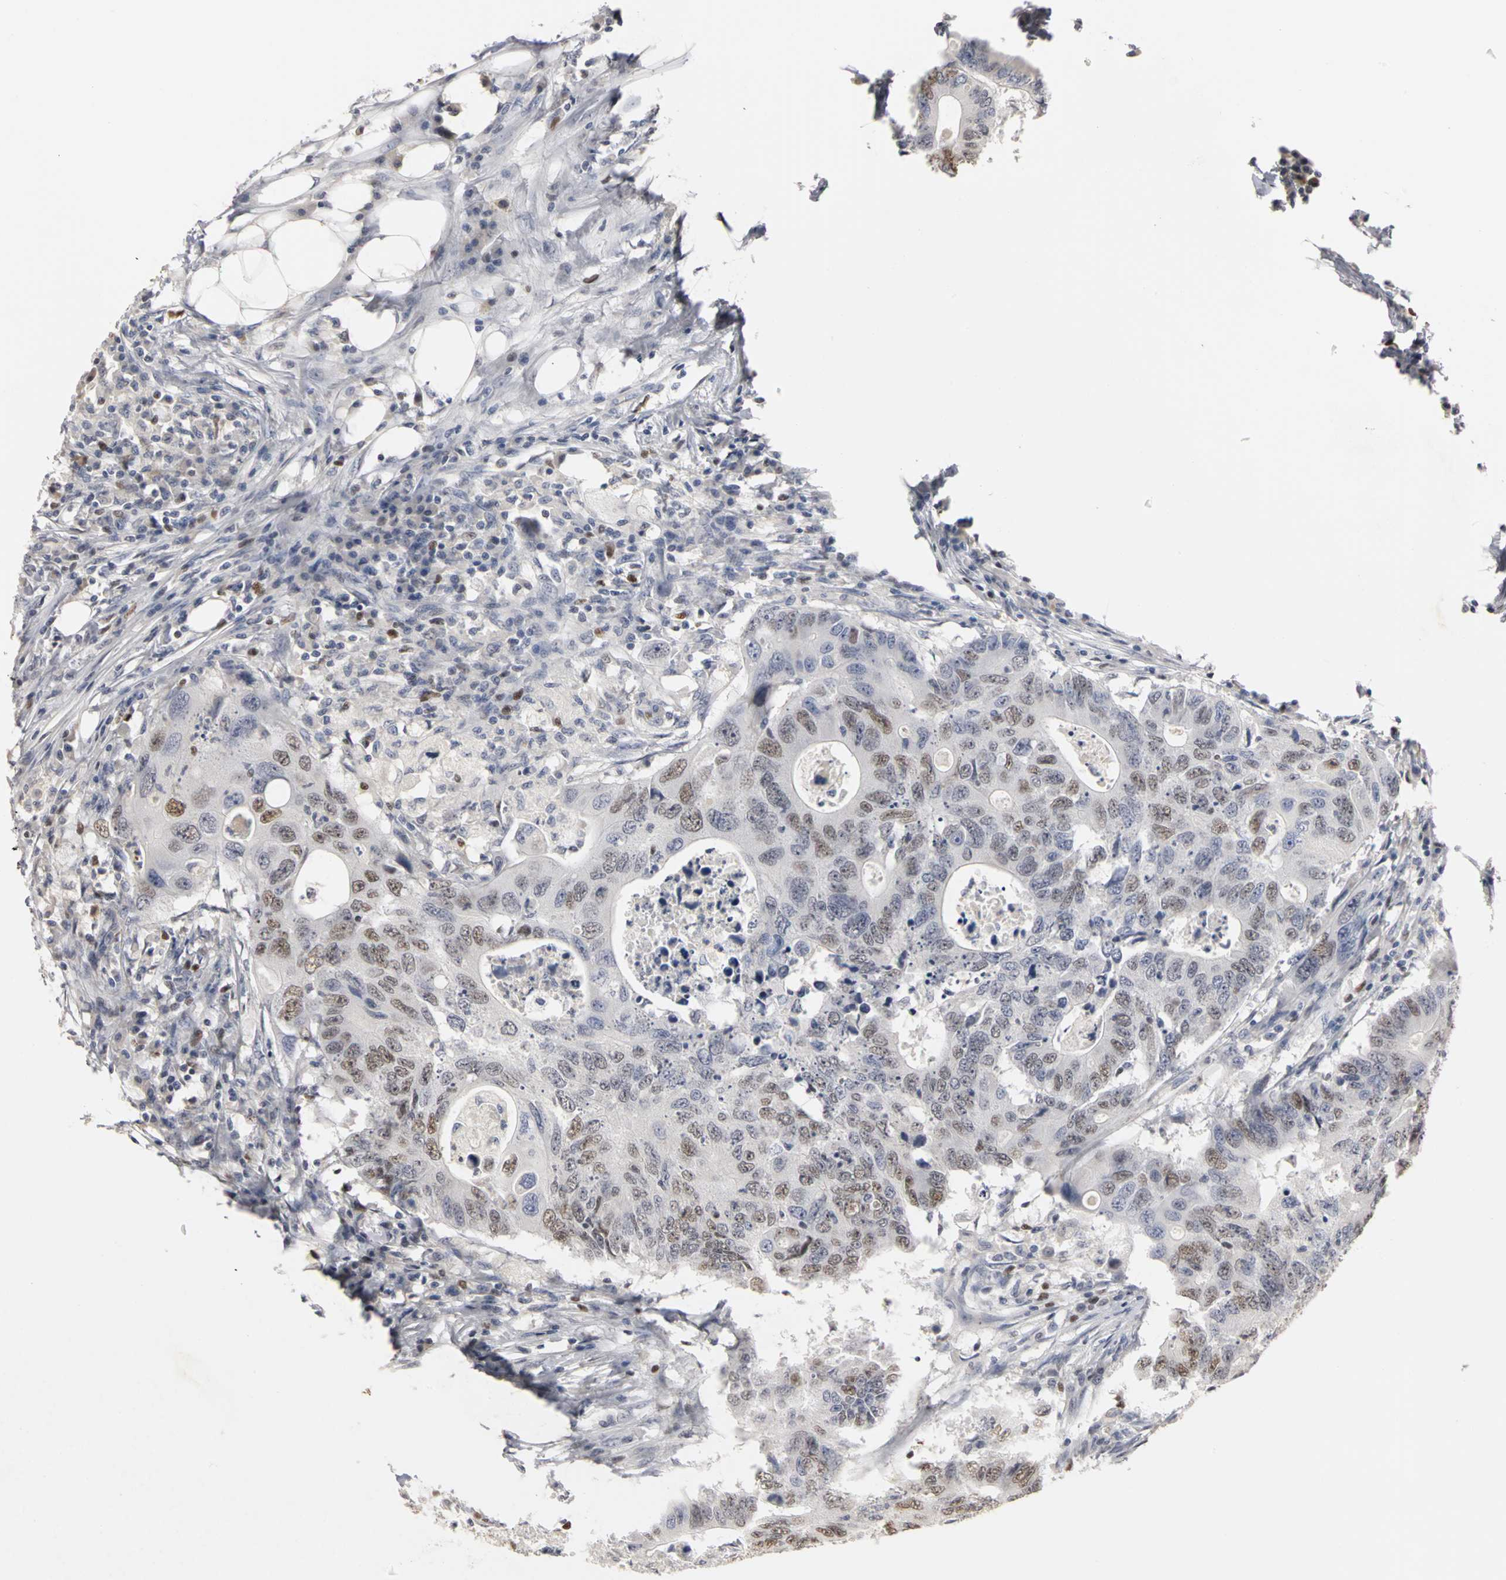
{"staining": {"intensity": "weak", "quantity": "25%-75%", "location": "nuclear"}, "tissue": "colorectal cancer", "cell_type": "Tumor cells", "image_type": "cancer", "snomed": [{"axis": "morphology", "description": "Adenocarcinoma, NOS"}, {"axis": "topography", "description": "Colon"}], "caption": "Immunohistochemistry (DAB) staining of human colorectal cancer (adenocarcinoma) exhibits weak nuclear protein positivity in about 25%-75% of tumor cells. The protein is stained brown, and the nuclei are stained in blue (DAB IHC with brightfield microscopy, high magnification).", "gene": "MCM6", "patient": {"sex": "male", "age": 71}}